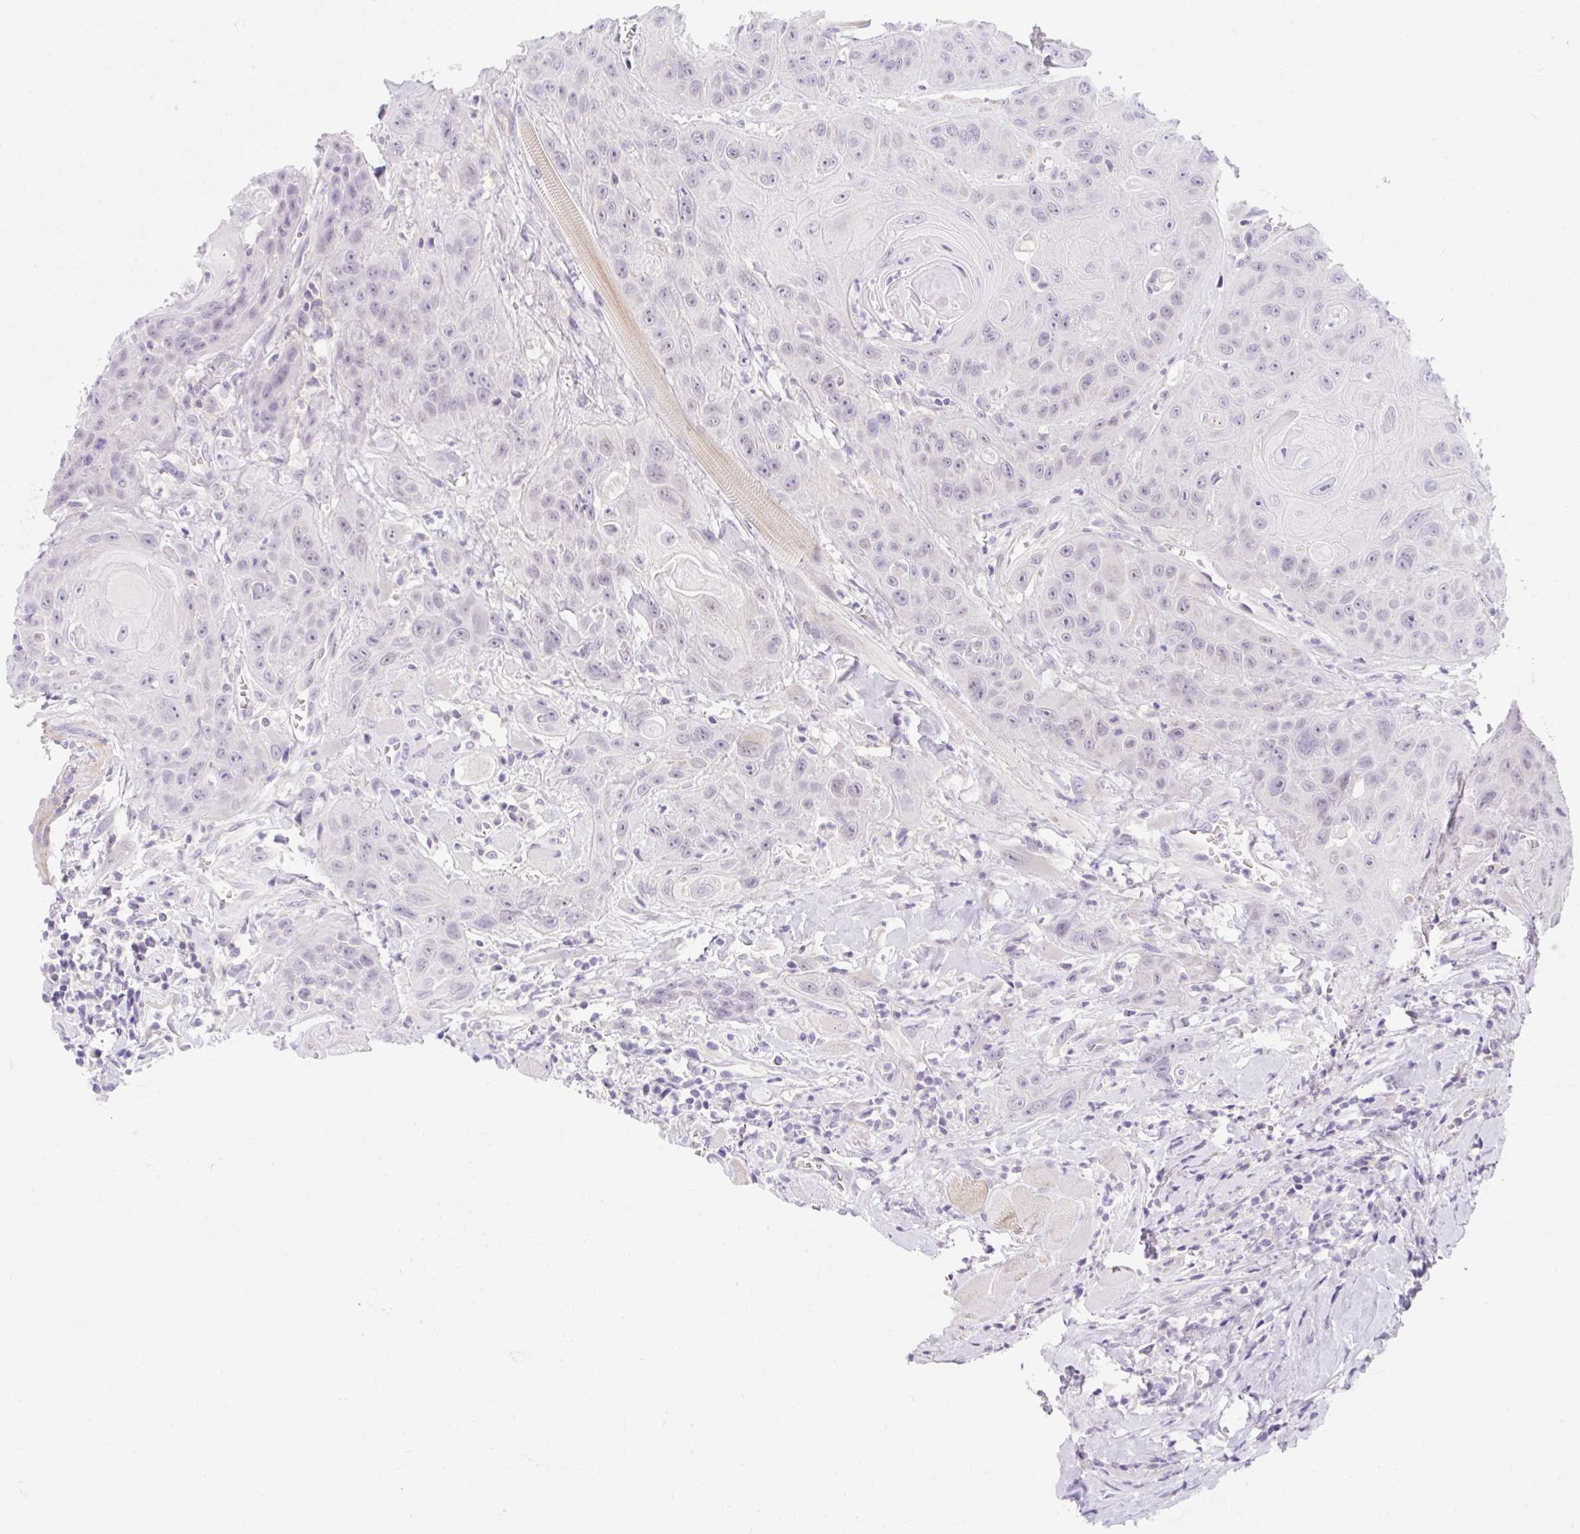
{"staining": {"intensity": "negative", "quantity": "none", "location": "none"}, "tissue": "head and neck cancer", "cell_type": "Tumor cells", "image_type": "cancer", "snomed": [{"axis": "morphology", "description": "Squamous cell carcinoma, NOS"}, {"axis": "topography", "description": "Head-Neck"}], "caption": "A micrograph of head and neck cancer (squamous cell carcinoma) stained for a protein shows no brown staining in tumor cells.", "gene": "SLC28A1", "patient": {"sex": "female", "age": 59}}